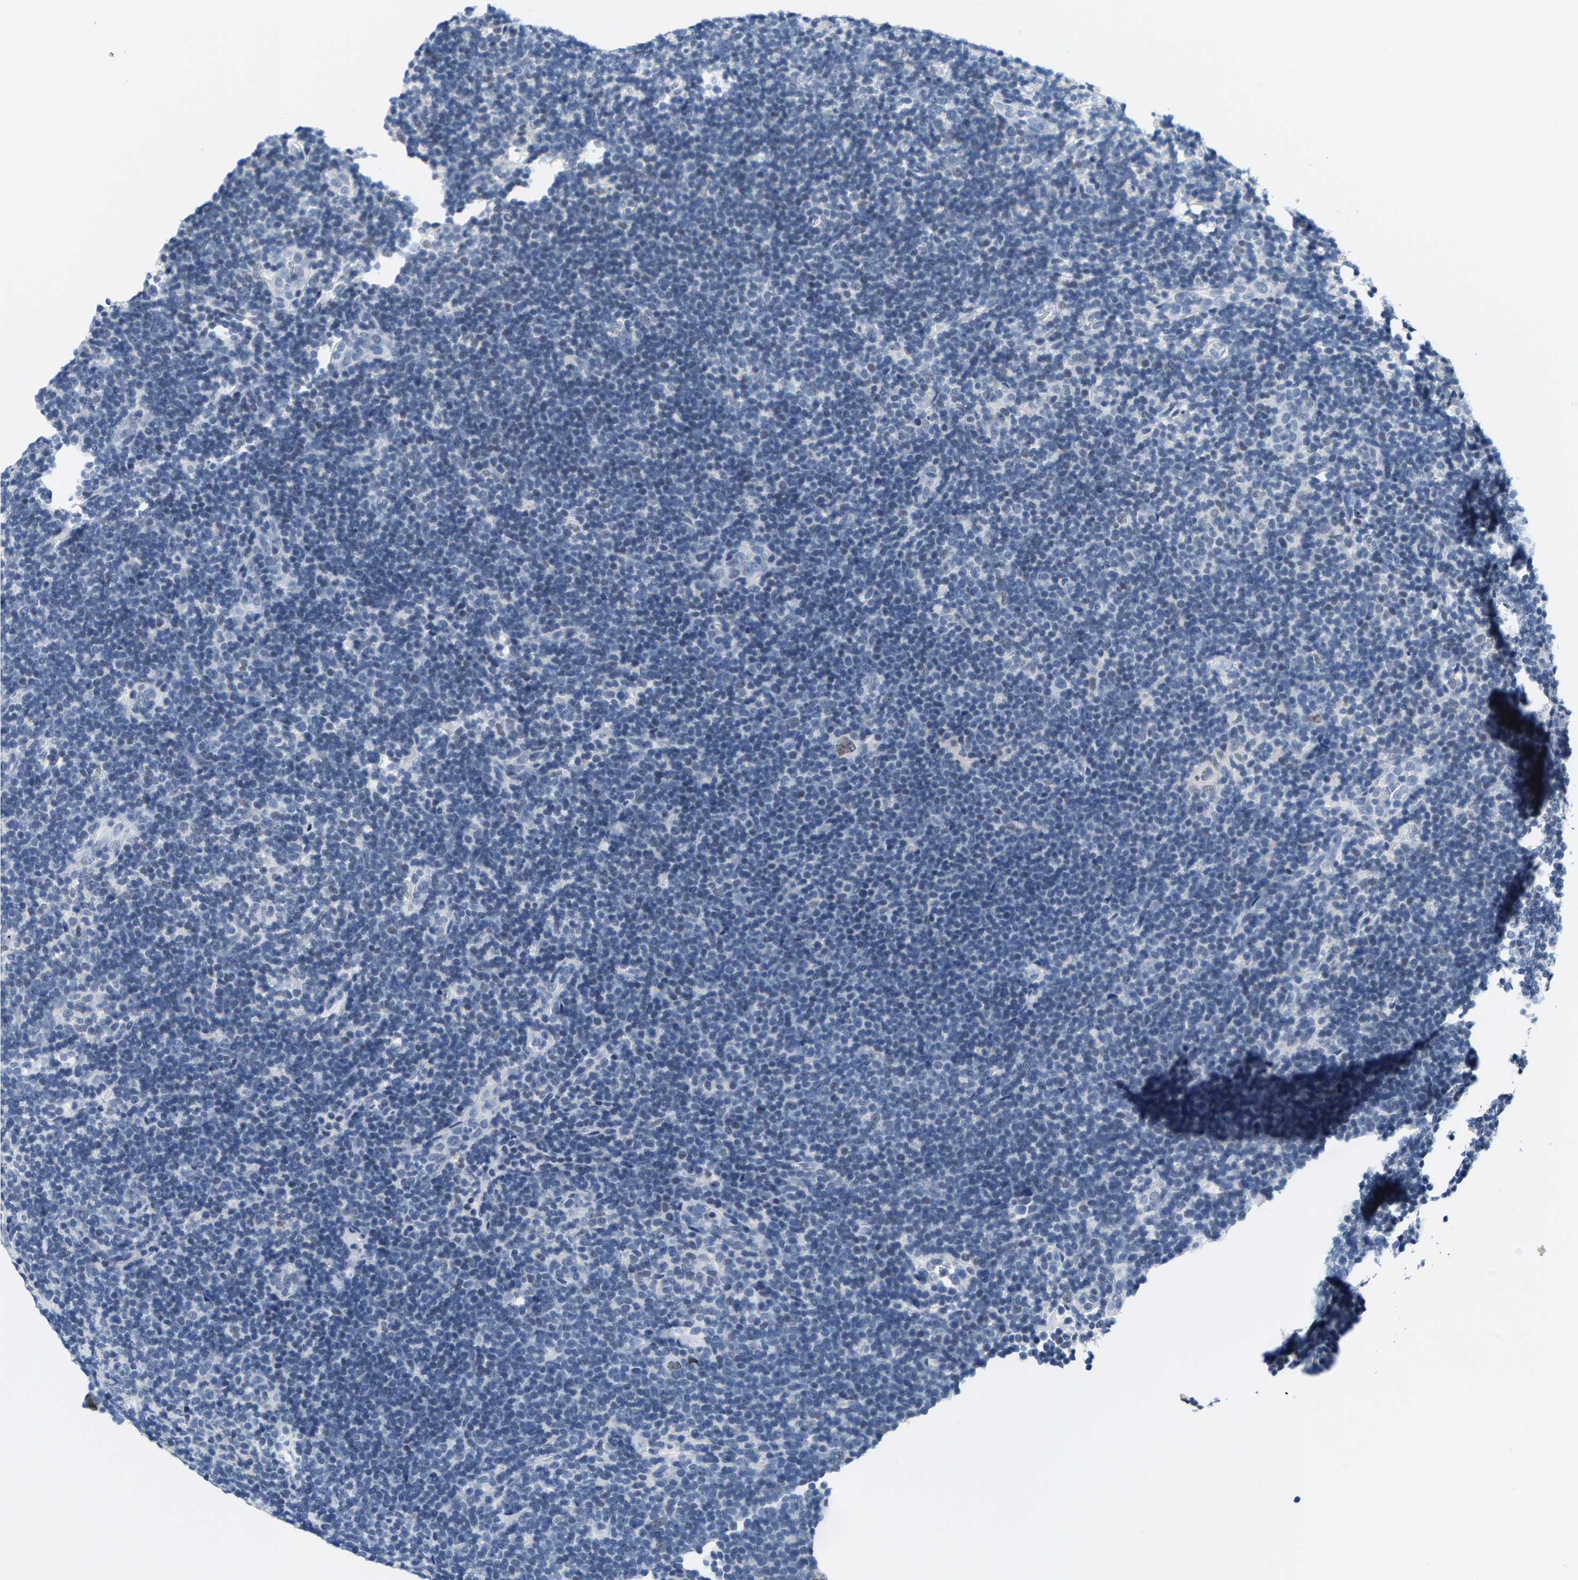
{"staining": {"intensity": "weak", "quantity": "25%-75%", "location": "nuclear"}, "tissue": "lymphoma", "cell_type": "Tumor cells", "image_type": "cancer", "snomed": [{"axis": "morphology", "description": "Hodgkin's disease, NOS"}, {"axis": "topography", "description": "Lymph node"}], "caption": "Protein analysis of lymphoma tissue exhibits weak nuclear positivity in approximately 25%-75% of tumor cells.", "gene": "SETD1B", "patient": {"sex": "female", "age": 57}}